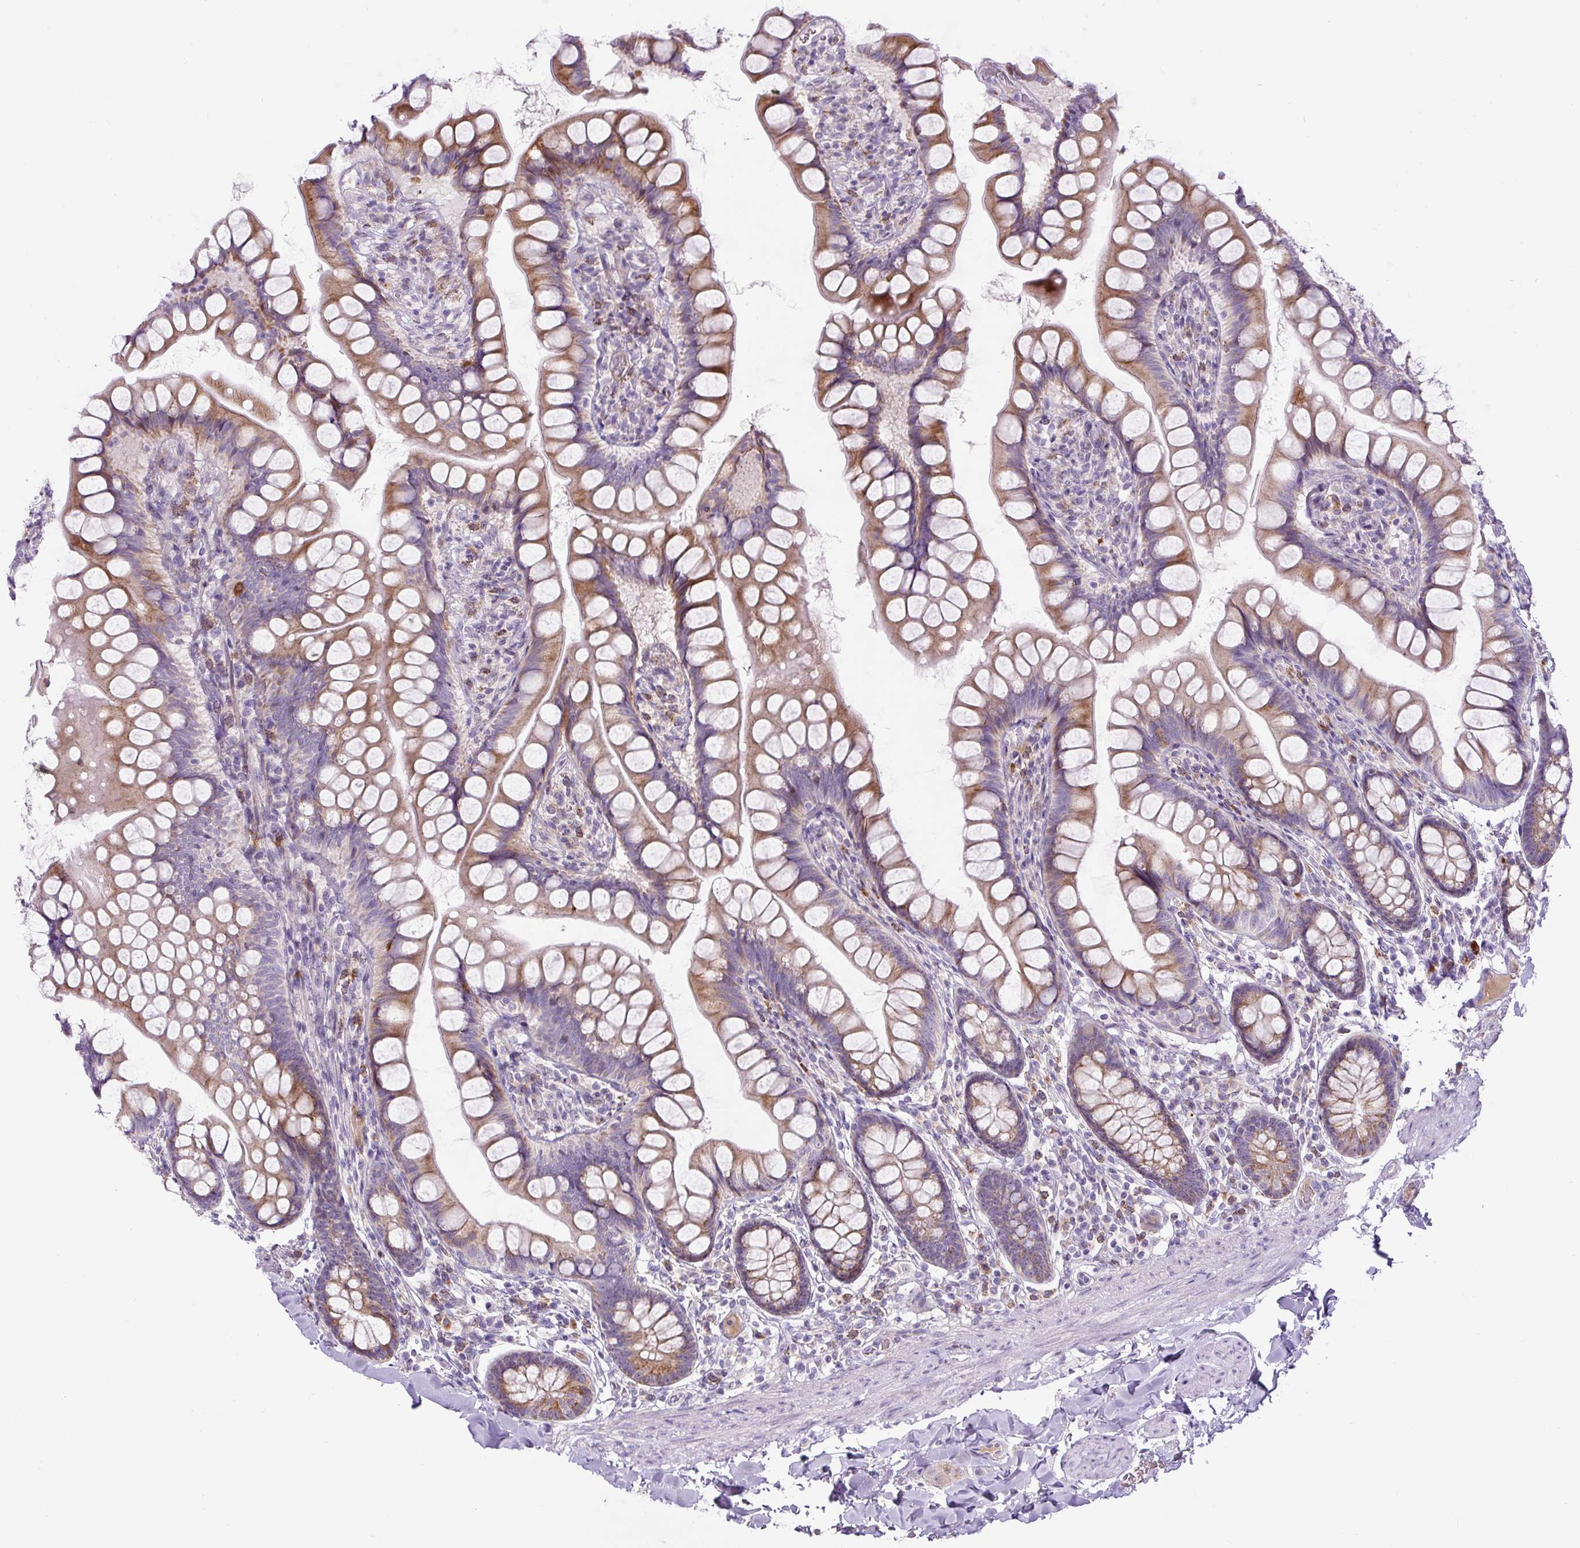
{"staining": {"intensity": "moderate", "quantity": ">75%", "location": "cytoplasmic/membranous"}, "tissue": "small intestine", "cell_type": "Glandular cells", "image_type": "normal", "snomed": [{"axis": "morphology", "description": "Normal tissue, NOS"}, {"axis": "topography", "description": "Small intestine"}], "caption": "Brown immunohistochemical staining in benign human small intestine displays moderate cytoplasmic/membranous staining in approximately >75% of glandular cells. Nuclei are stained in blue.", "gene": "ZNF596", "patient": {"sex": "male", "age": 70}}